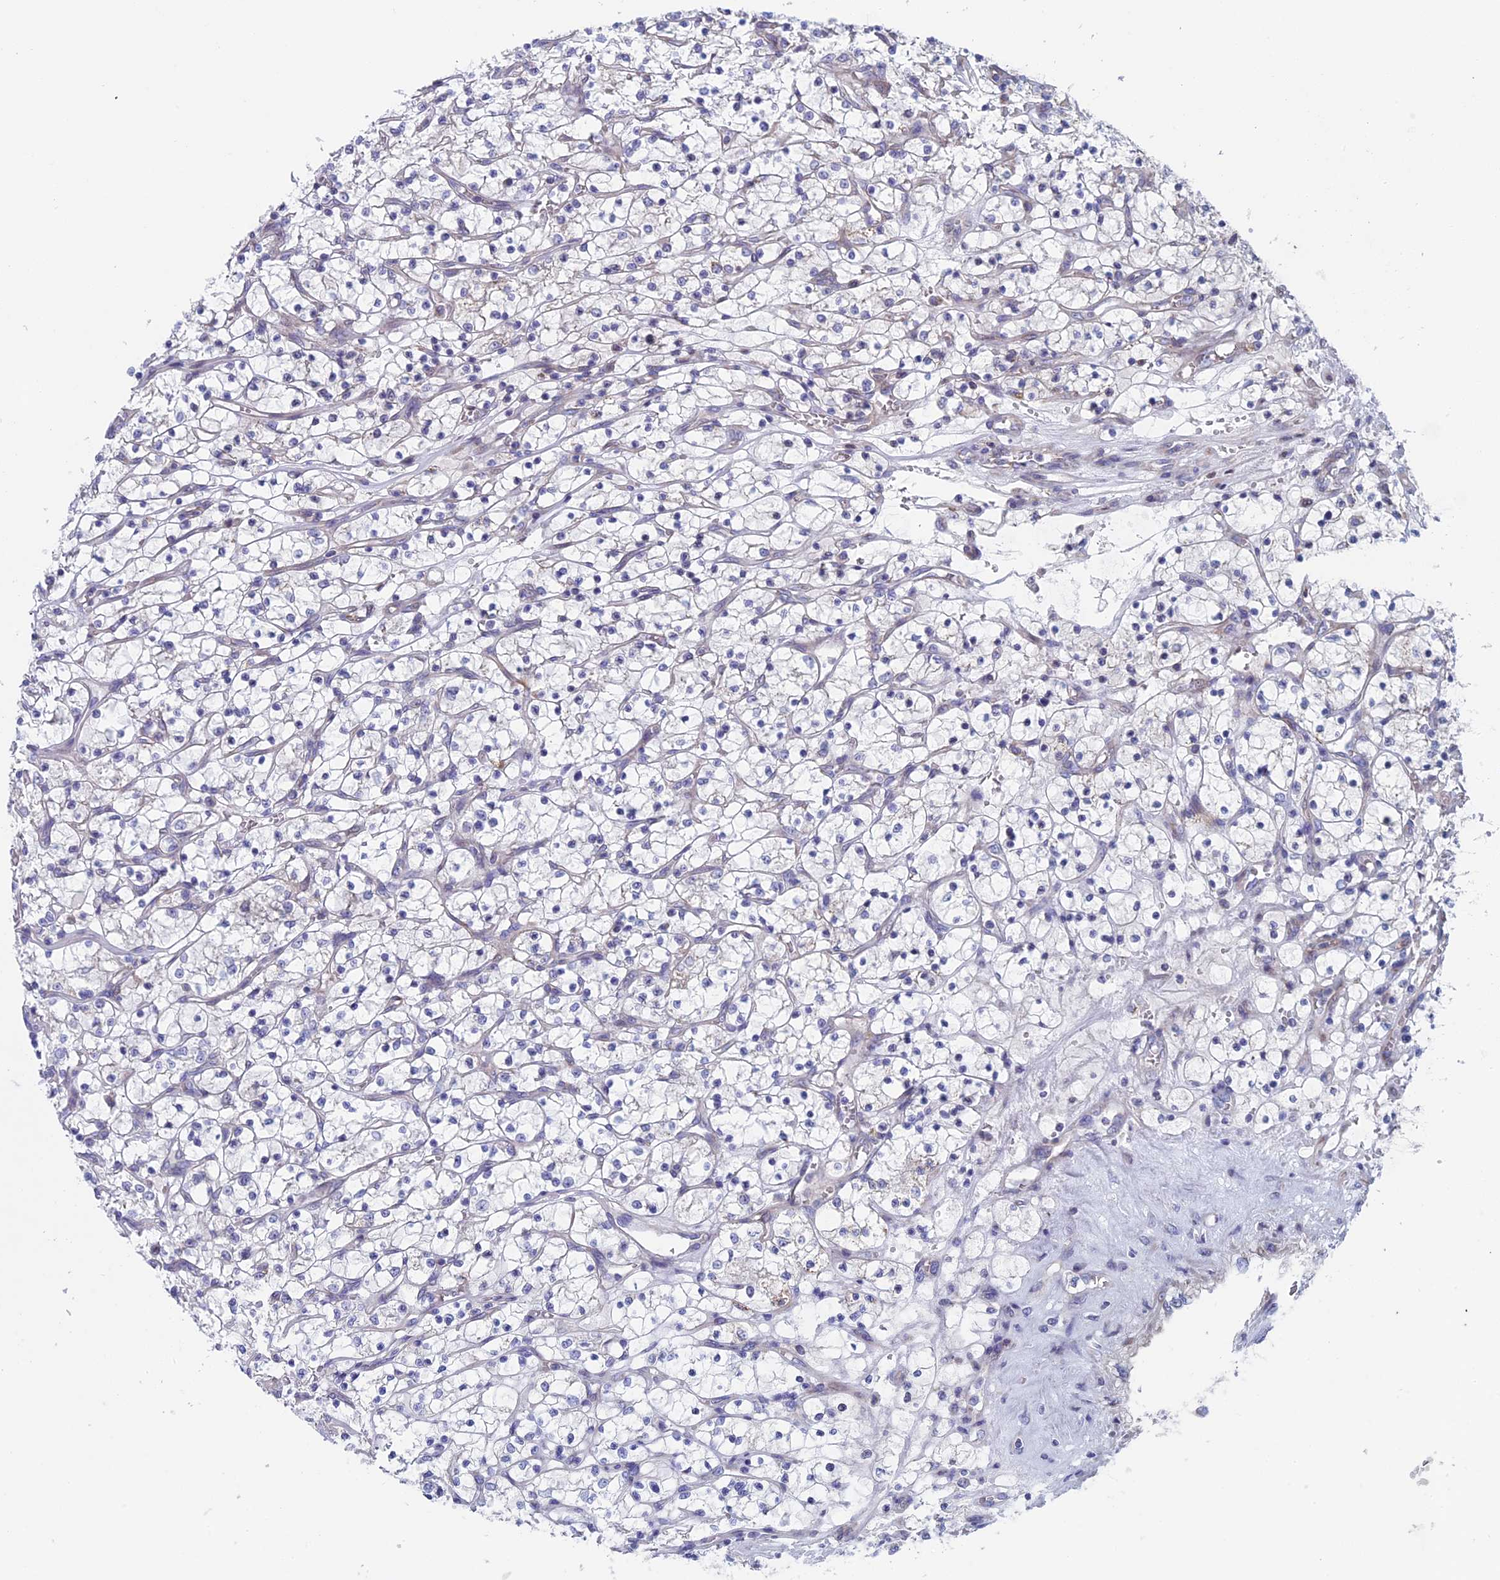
{"staining": {"intensity": "negative", "quantity": "none", "location": "none"}, "tissue": "renal cancer", "cell_type": "Tumor cells", "image_type": "cancer", "snomed": [{"axis": "morphology", "description": "Adenocarcinoma, NOS"}, {"axis": "topography", "description": "Kidney"}], "caption": "An IHC histopathology image of adenocarcinoma (renal) is shown. There is no staining in tumor cells of adenocarcinoma (renal).", "gene": "NIBAN3", "patient": {"sex": "female", "age": 69}}